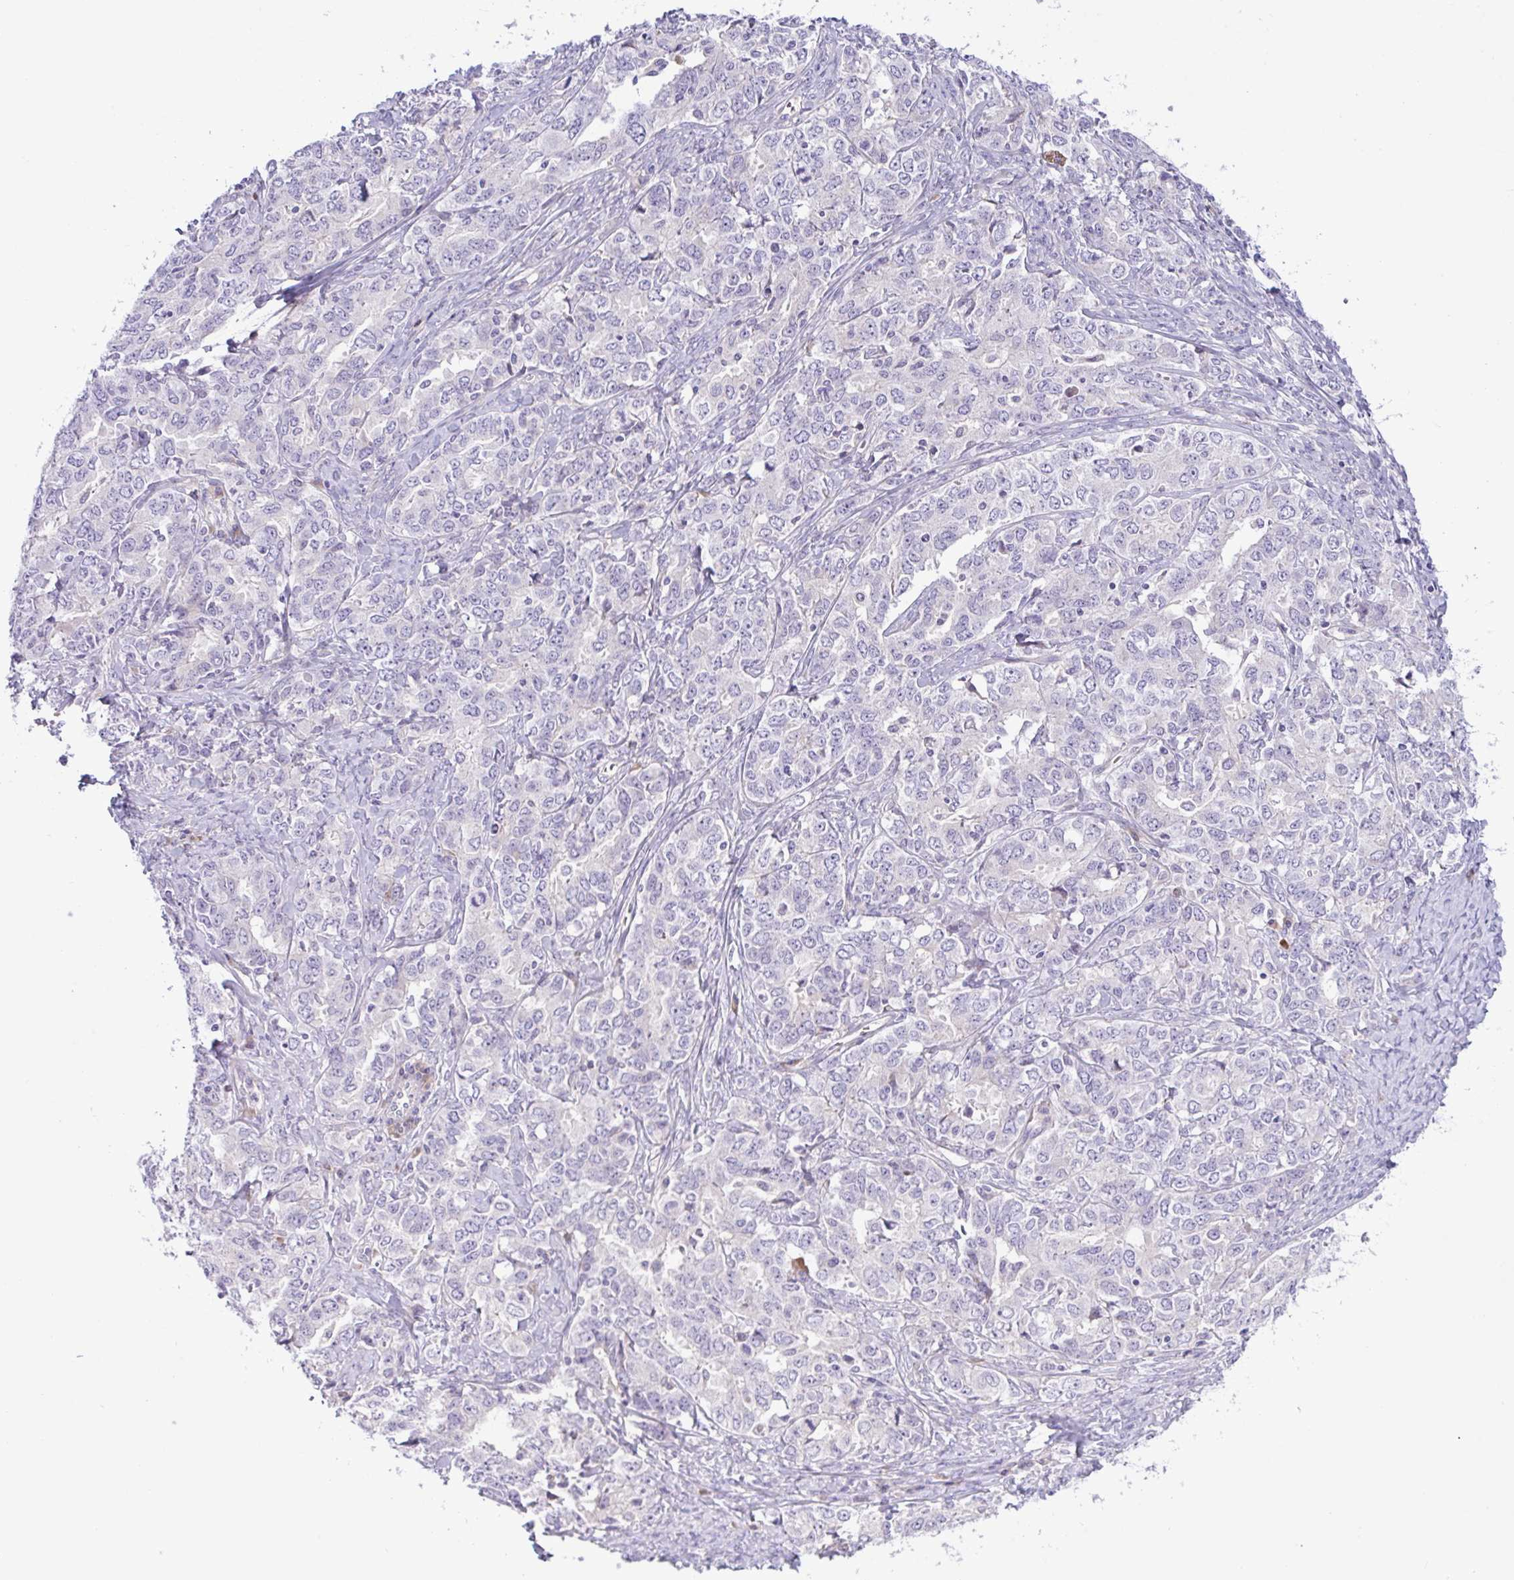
{"staining": {"intensity": "negative", "quantity": "none", "location": "none"}, "tissue": "ovarian cancer", "cell_type": "Tumor cells", "image_type": "cancer", "snomed": [{"axis": "morphology", "description": "Carcinoma, endometroid"}, {"axis": "topography", "description": "Ovary"}], "caption": "Human endometroid carcinoma (ovarian) stained for a protein using IHC reveals no expression in tumor cells.", "gene": "FAM86B1", "patient": {"sex": "female", "age": 62}}